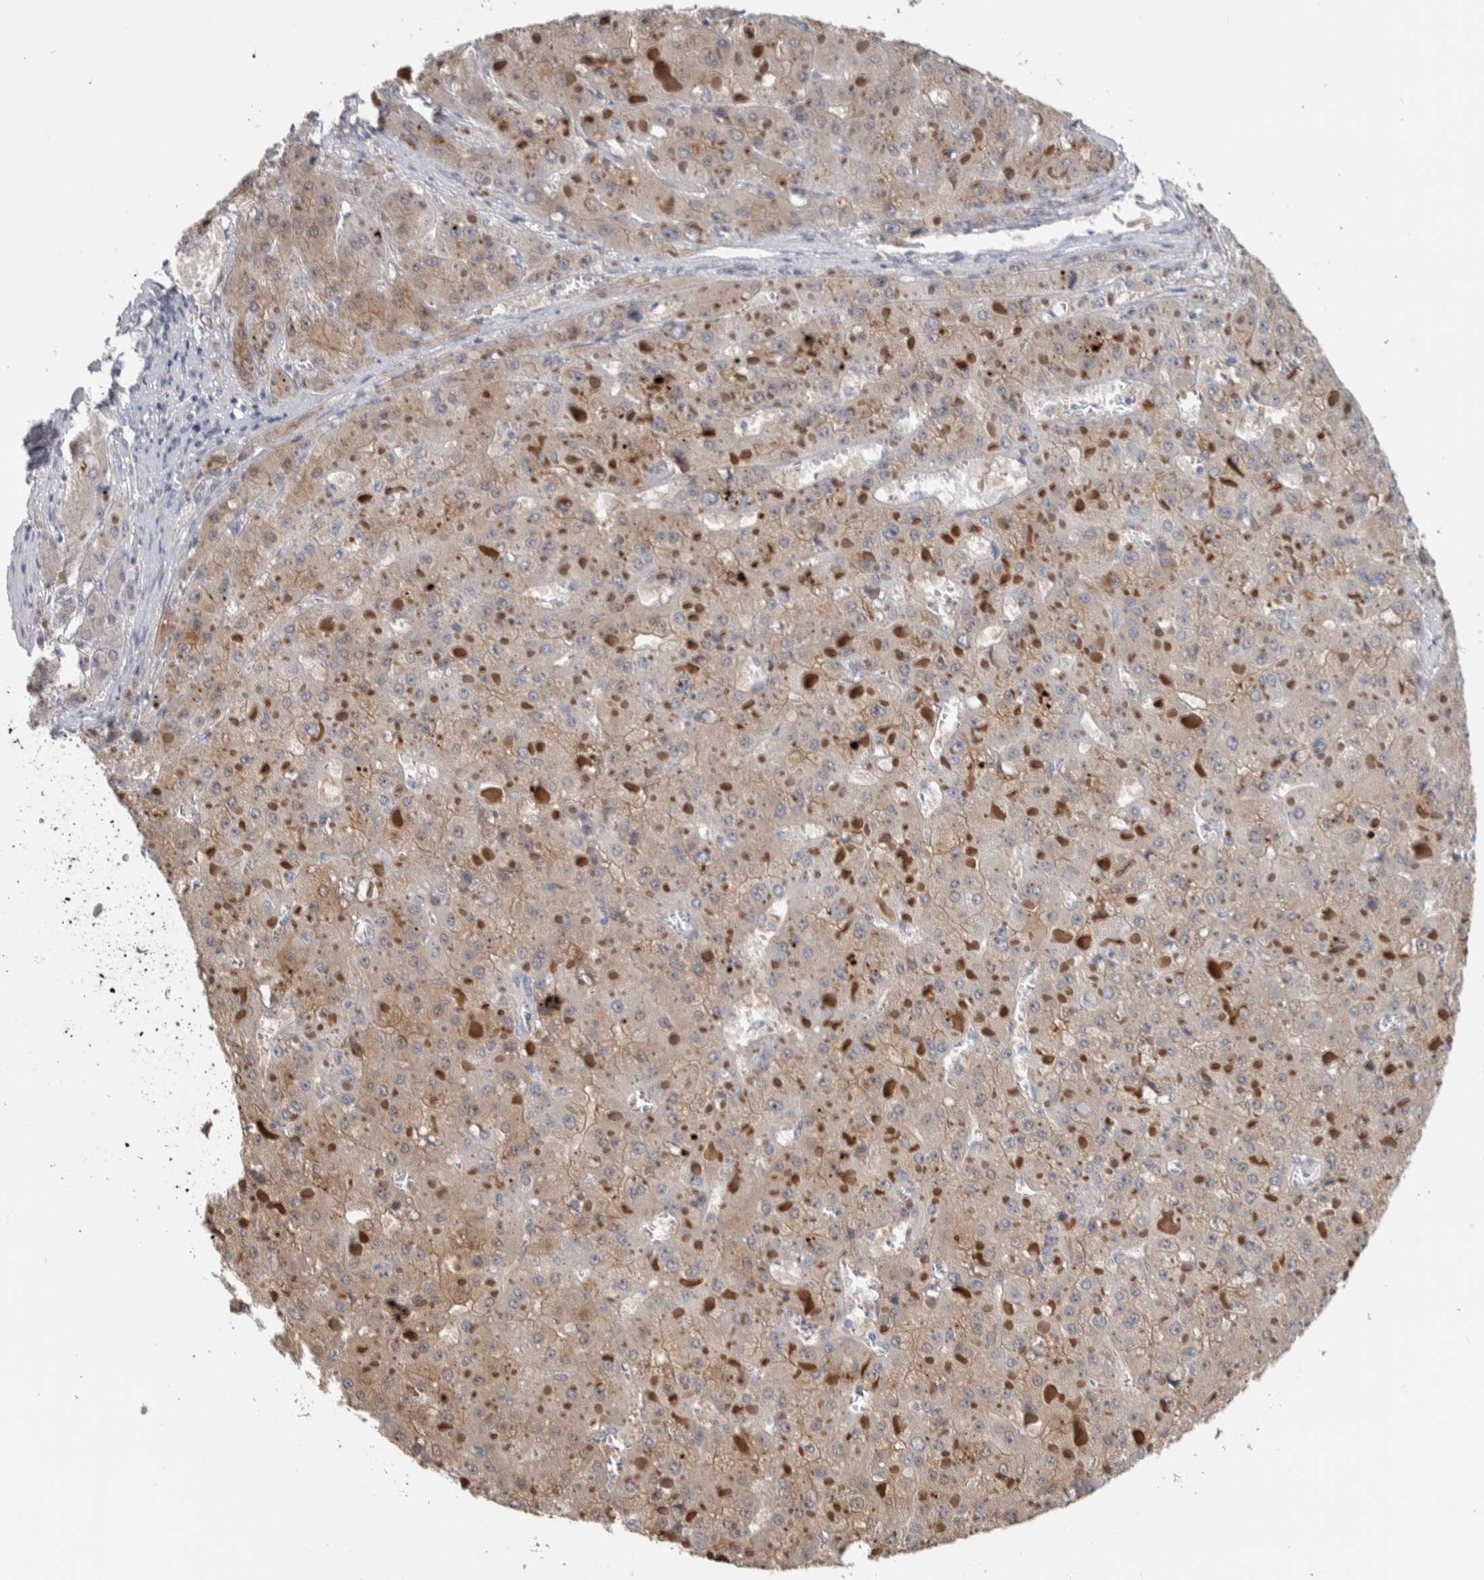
{"staining": {"intensity": "weak", "quantity": ">75%", "location": "cytoplasmic/membranous"}, "tissue": "liver cancer", "cell_type": "Tumor cells", "image_type": "cancer", "snomed": [{"axis": "morphology", "description": "Carcinoma, Hepatocellular, NOS"}, {"axis": "topography", "description": "Liver"}], "caption": "High-power microscopy captured an immunohistochemistry (IHC) photomicrograph of hepatocellular carcinoma (liver), revealing weak cytoplasmic/membranous expression in about >75% of tumor cells.", "gene": "TMEM102", "patient": {"sex": "female", "age": 73}}